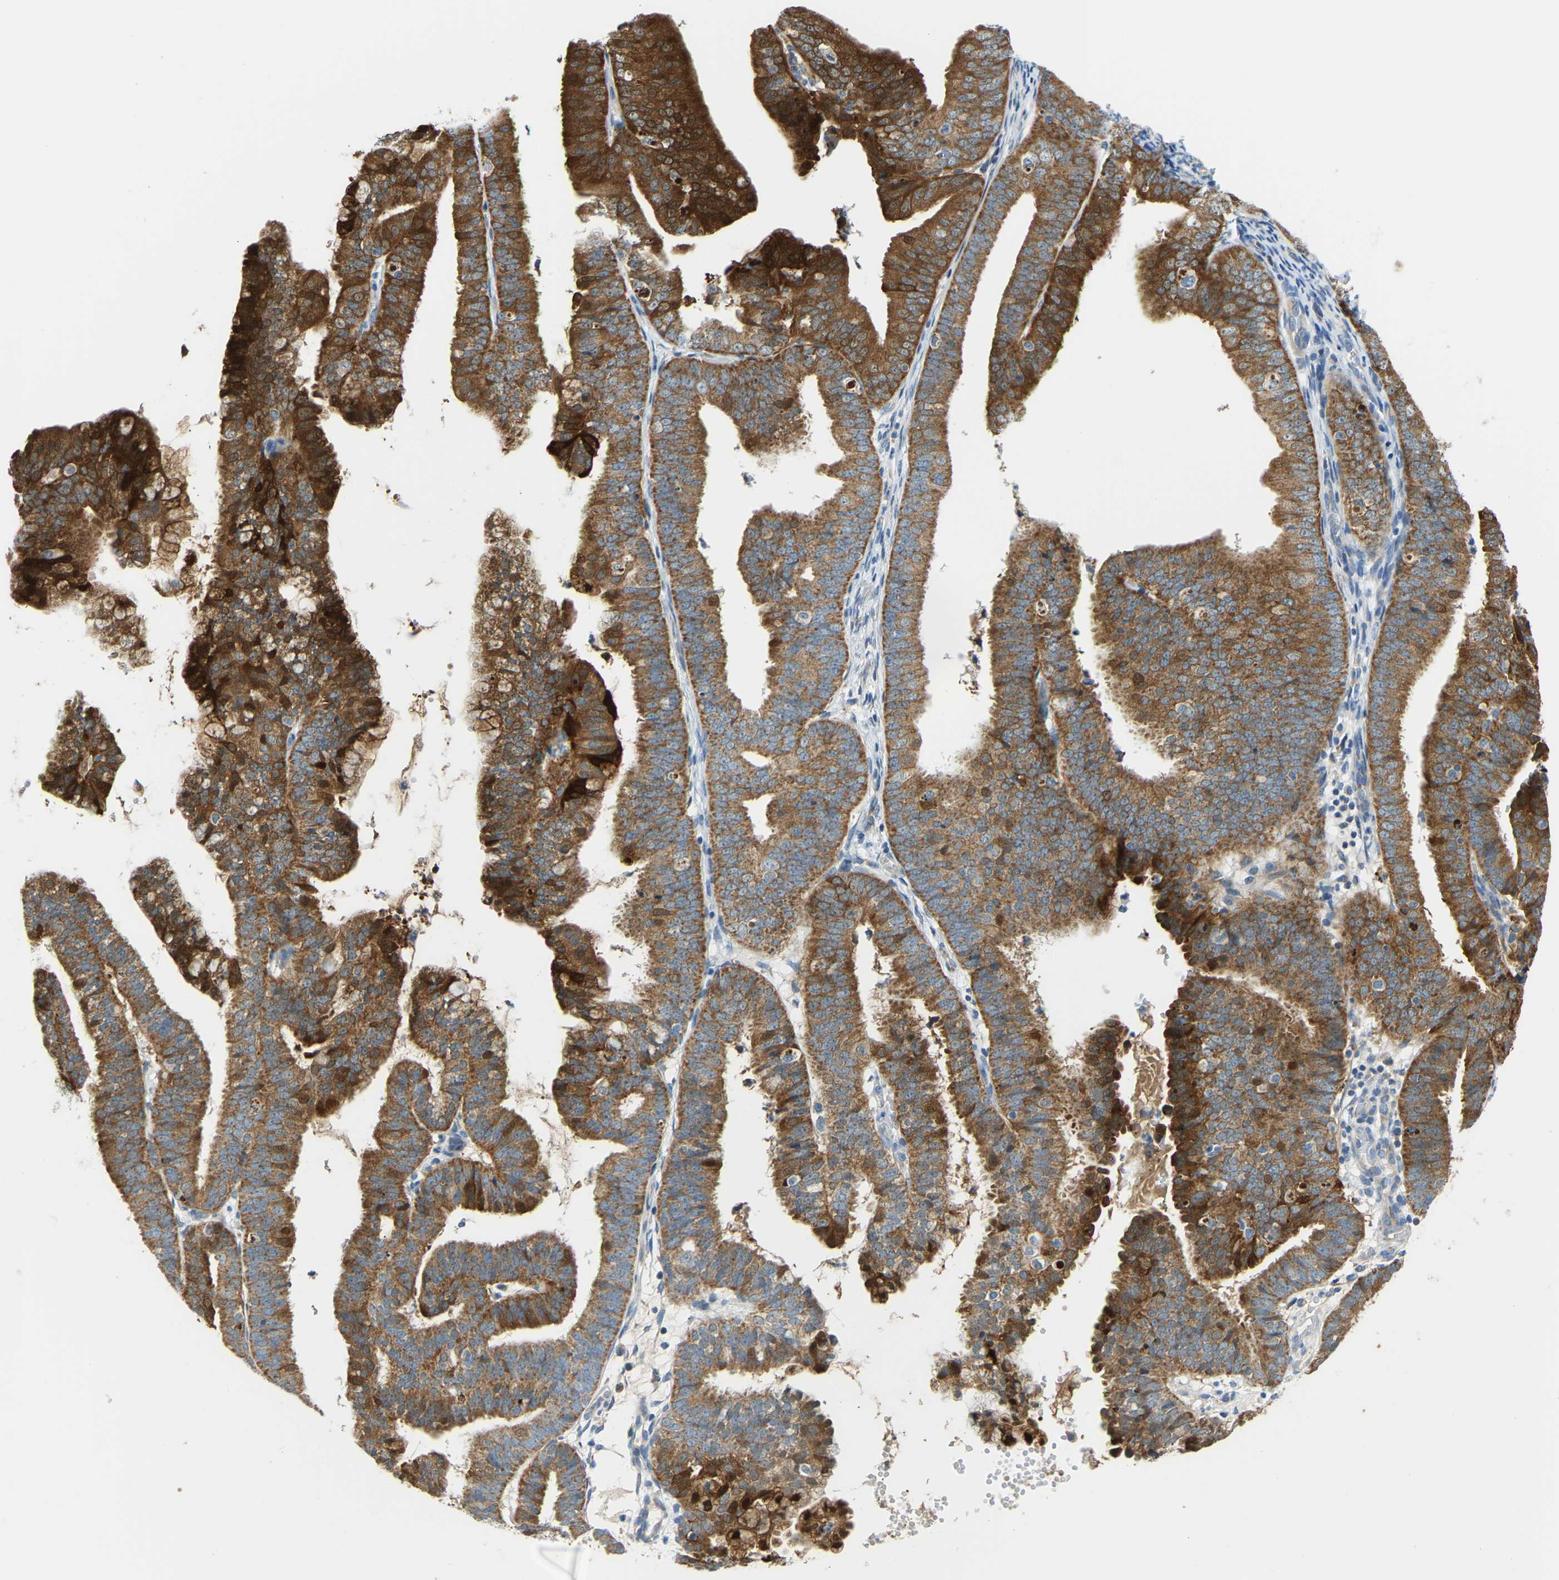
{"staining": {"intensity": "strong", "quantity": ">75%", "location": "cytoplasmic/membranous"}, "tissue": "endometrial cancer", "cell_type": "Tumor cells", "image_type": "cancer", "snomed": [{"axis": "morphology", "description": "Adenocarcinoma, NOS"}, {"axis": "topography", "description": "Endometrium"}], "caption": "A brown stain labels strong cytoplasmic/membranous staining of a protein in human endometrial adenocarcinoma tumor cells.", "gene": "GDA", "patient": {"sex": "female", "age": 63}}